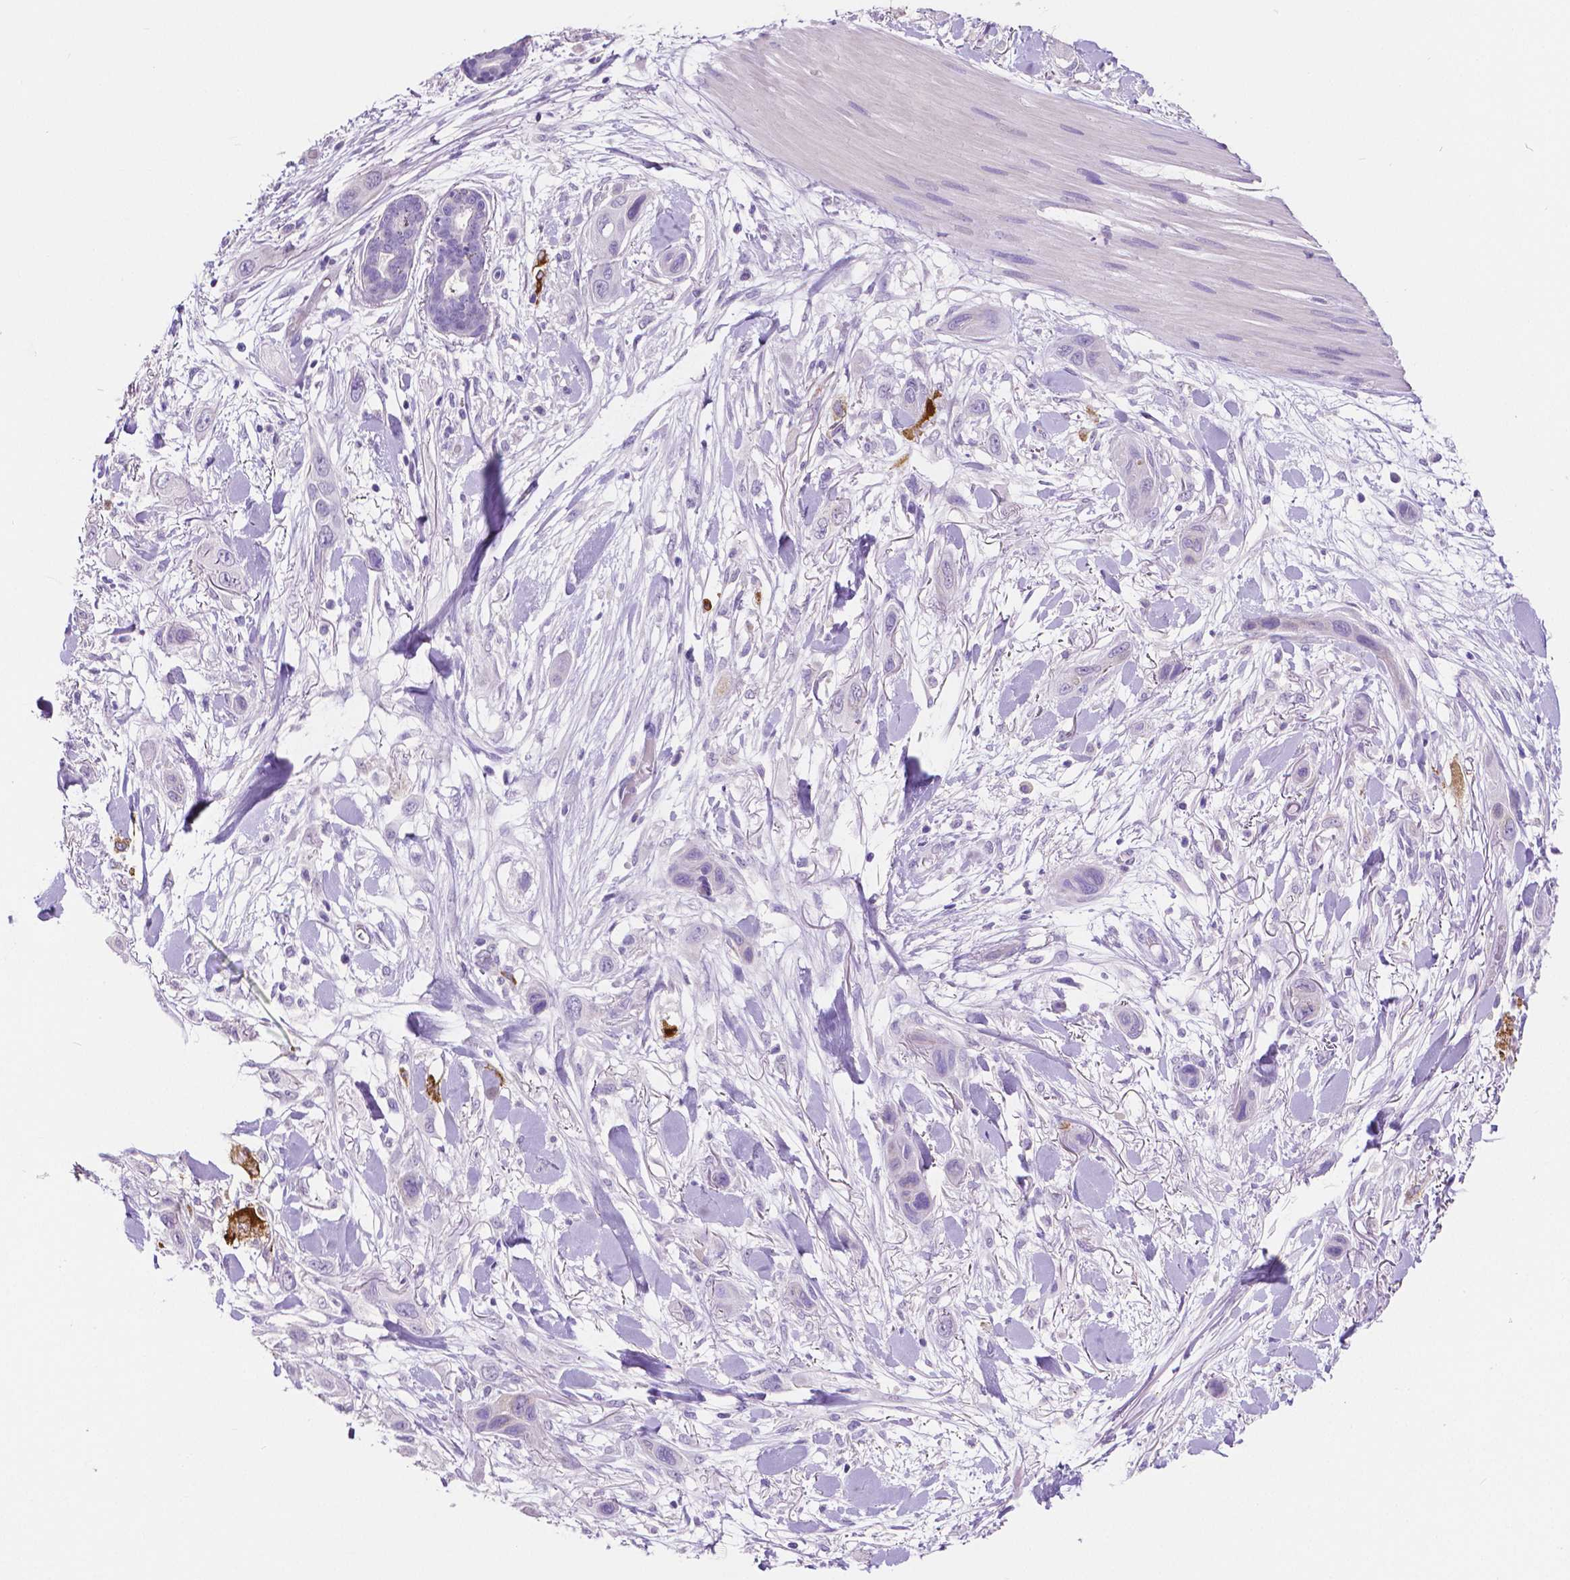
{"staining": {"intensity": "negative", "quantity": "none", "location": "none"}, "tissue": "skin cancer", "cell_type": "Tumor cells", "image_type": "cancer", "snomed": [{"axis": "morphology", "description": "Squamous cell carcinoma, NOS"}, {"axis": "topography", "description": "Skin"}], "caption": "High power microscopy image of an immunohistochemistry micrograph of squamous cell carcinoma (skin), revealing no significant positivity in tumor cells.", "gene": "MMP9", "patient": {"sex": "male", "age": 79}}